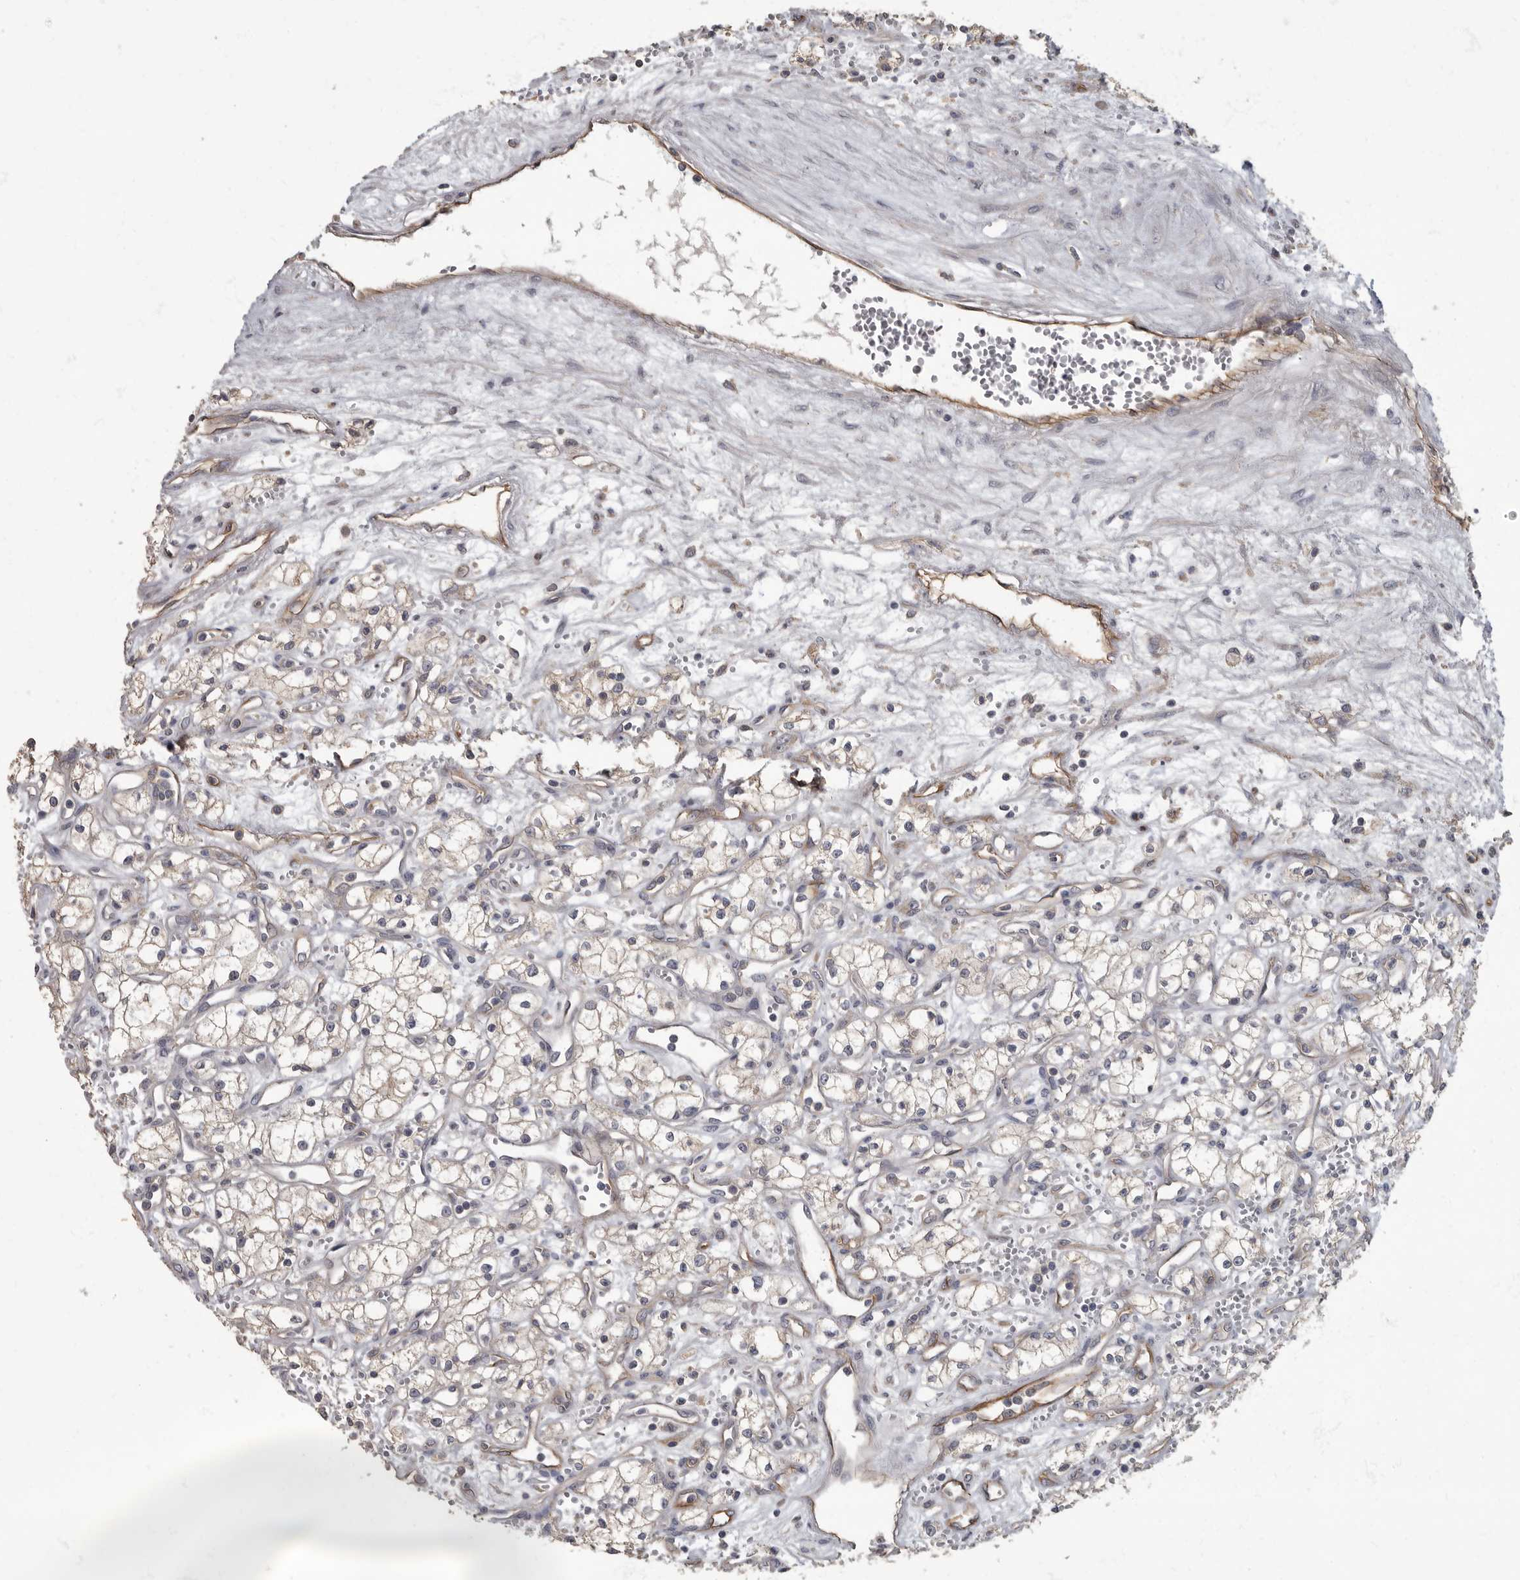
{"staining": {"intensity": "negative", "quantity": "none", "location": "none"}, "tissue": "renal cancer", "cell_type": "Tumor cells", "image_type": "cancer", "snomed": [{"axis": "morphology", "description": "Adenocarcinoma, NOS"}, {"axis": "topography", "description": "Kidney"}], "caption": "Tumor cells show no significant expression in renal cancer (adenocarcinoma).", "gene": "PDK1", "patient": {"sex": "male", "age": 59}}